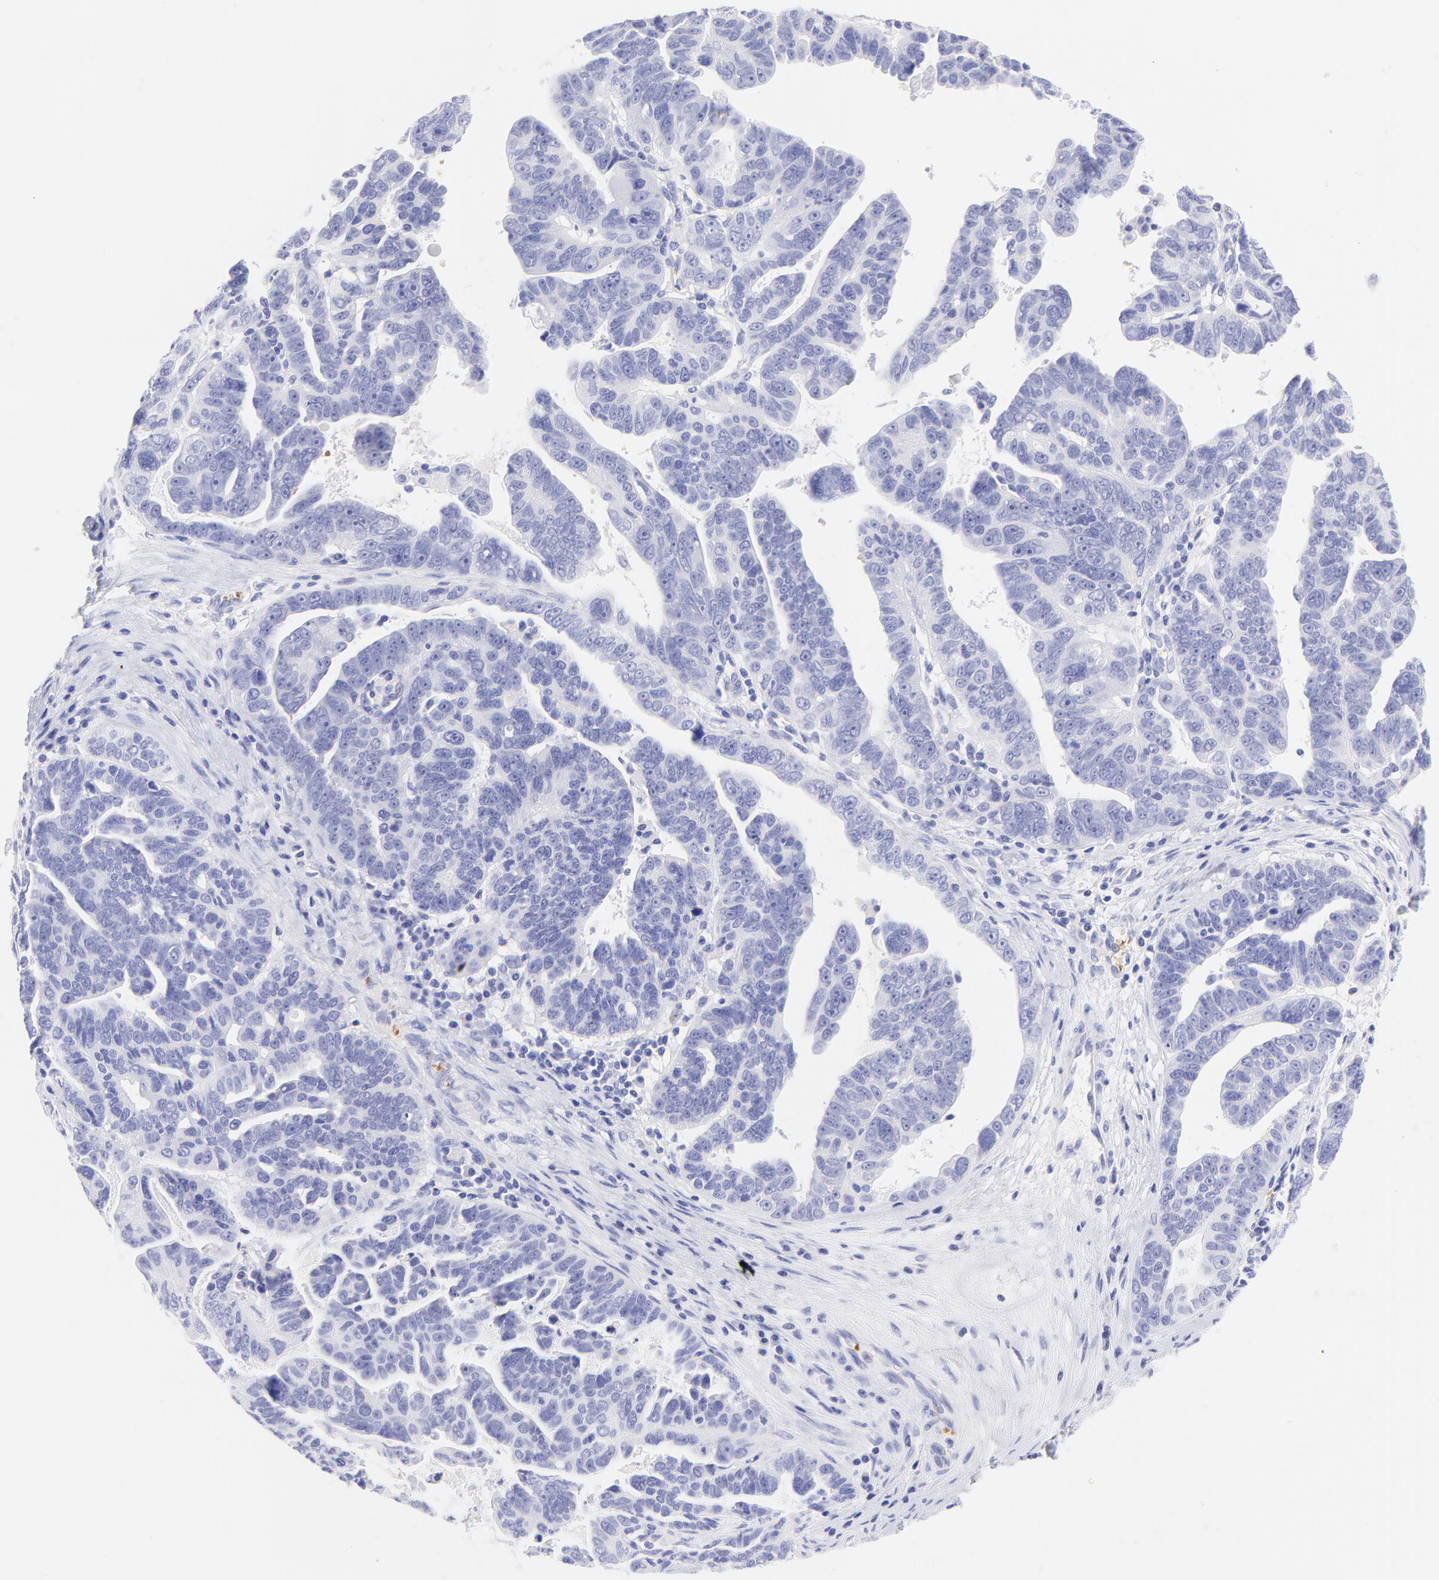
{"staining": {"intensity": "negative", "quantity": "none", "location": "none"}, "tissue": "ovarian cancer", "cell_type": "Tumor cells", "image_type": "cancer", "snomed": [{"axis": "morphology", "description": "Carcinoma, endometroid"}, {"axis": "morphology", "description": "Cystadenocarcinoma, serous, NOS"}, {"axis": "topography", "description": "Ovary"}], "caption": "The micrograph shows no significant positivity in tumor cells of ovarian serous cystadenocarcinoma.", "gene": "FRMPD3", "patient": {"sex": "female", "age": 45}}